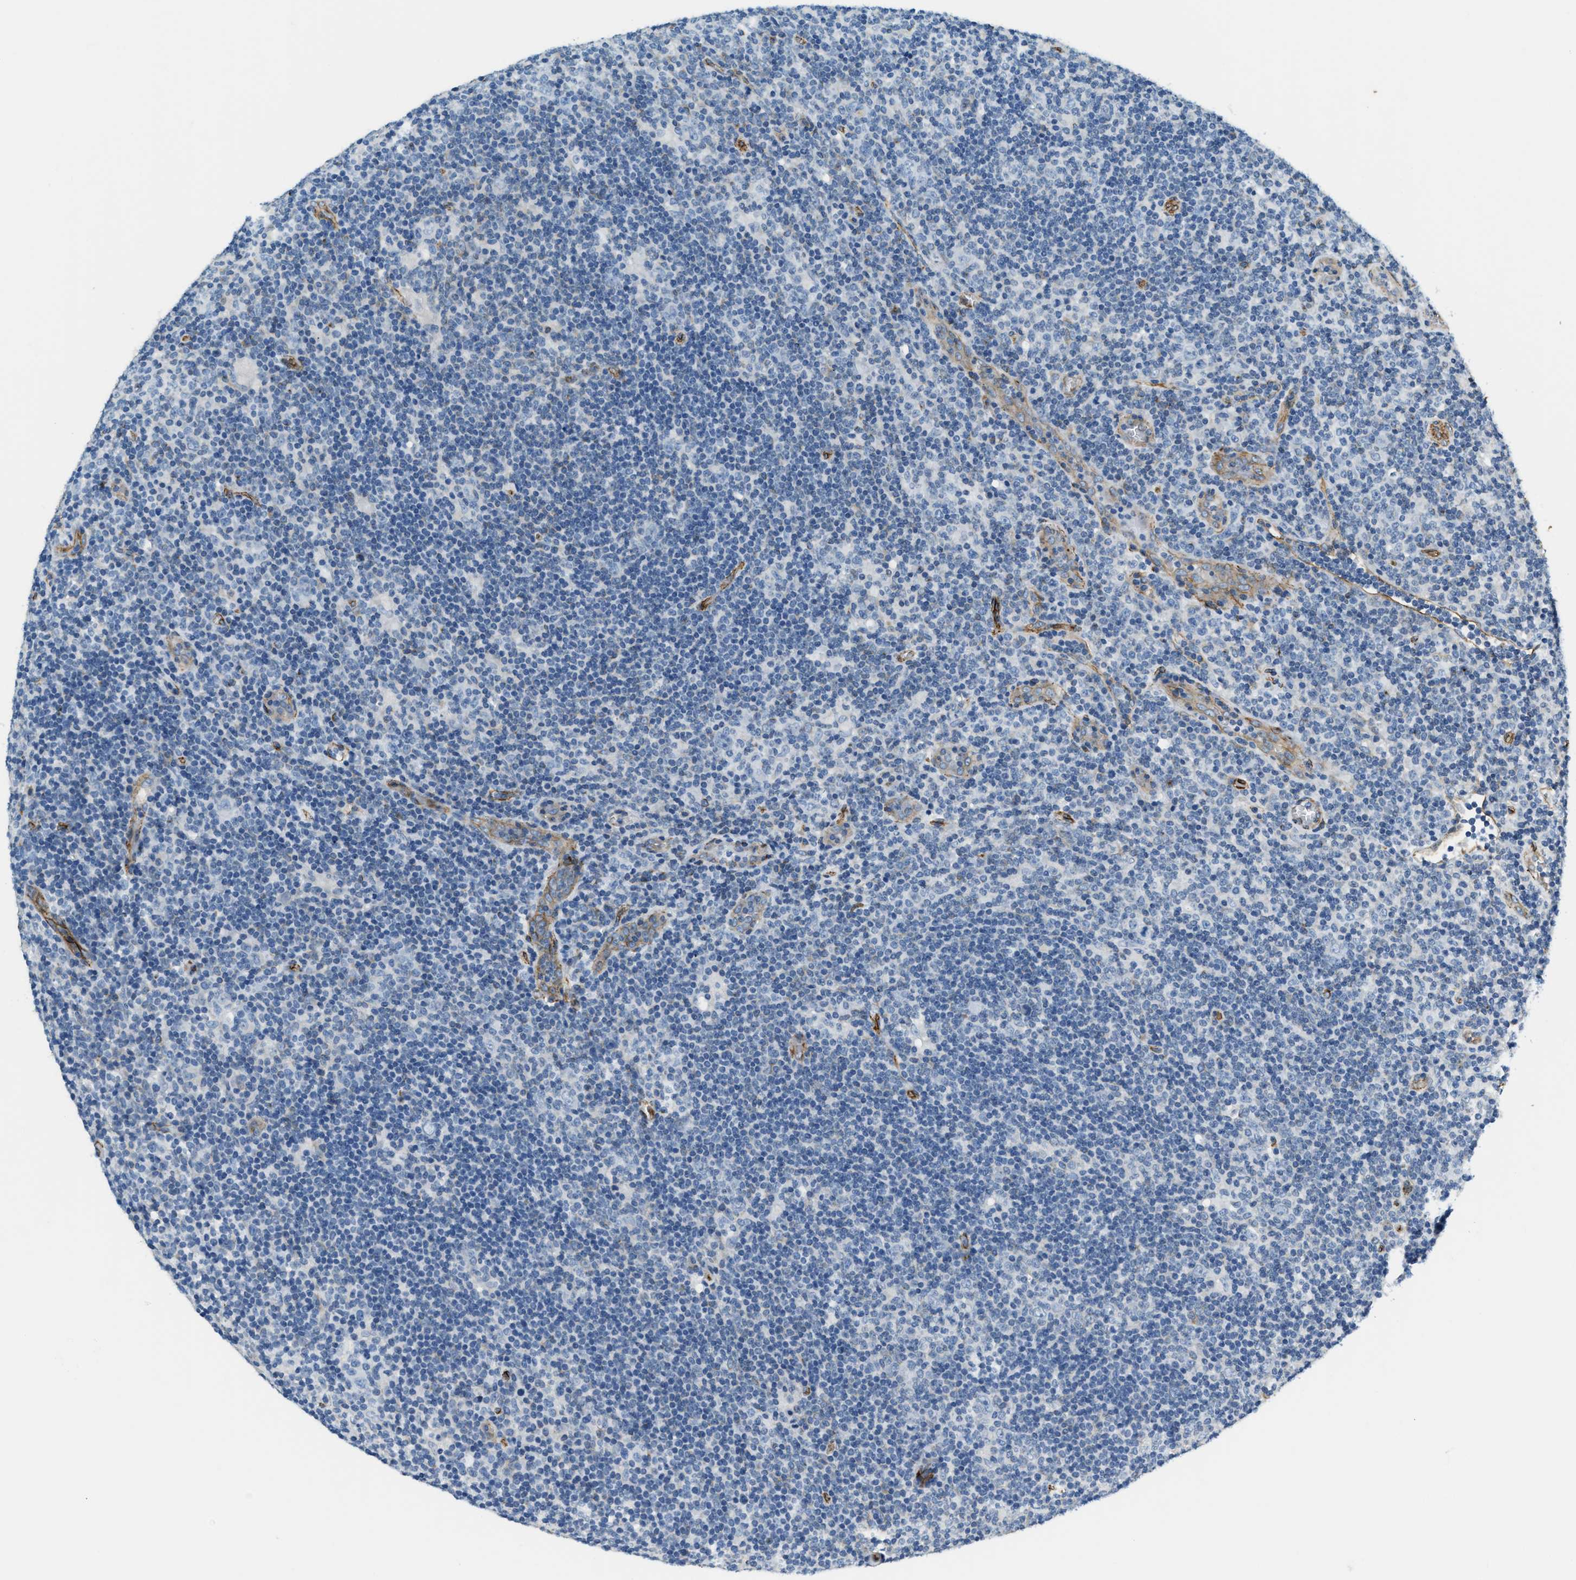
{"staining": {"intensity": "negative", "quantity": "none", "location": "none"}, "tissue": "lymphoma", "cell_type": "Tumor cells", "image_type": "cancer", "snomed": [{"axis": "morphology", "description": "Hodgkin's disease, NOS"}, {"axis": "topography", "description": "Lymph node"}], "caption": "Tumor cells show no significant protein positivity in Hodgkin's disease. (DAB immunohistochemistry (IHC) visualized using brightfield microscopy, high magnification).", "gene": "TMEM43", "patient": {"sex": "female", "age": 57}}